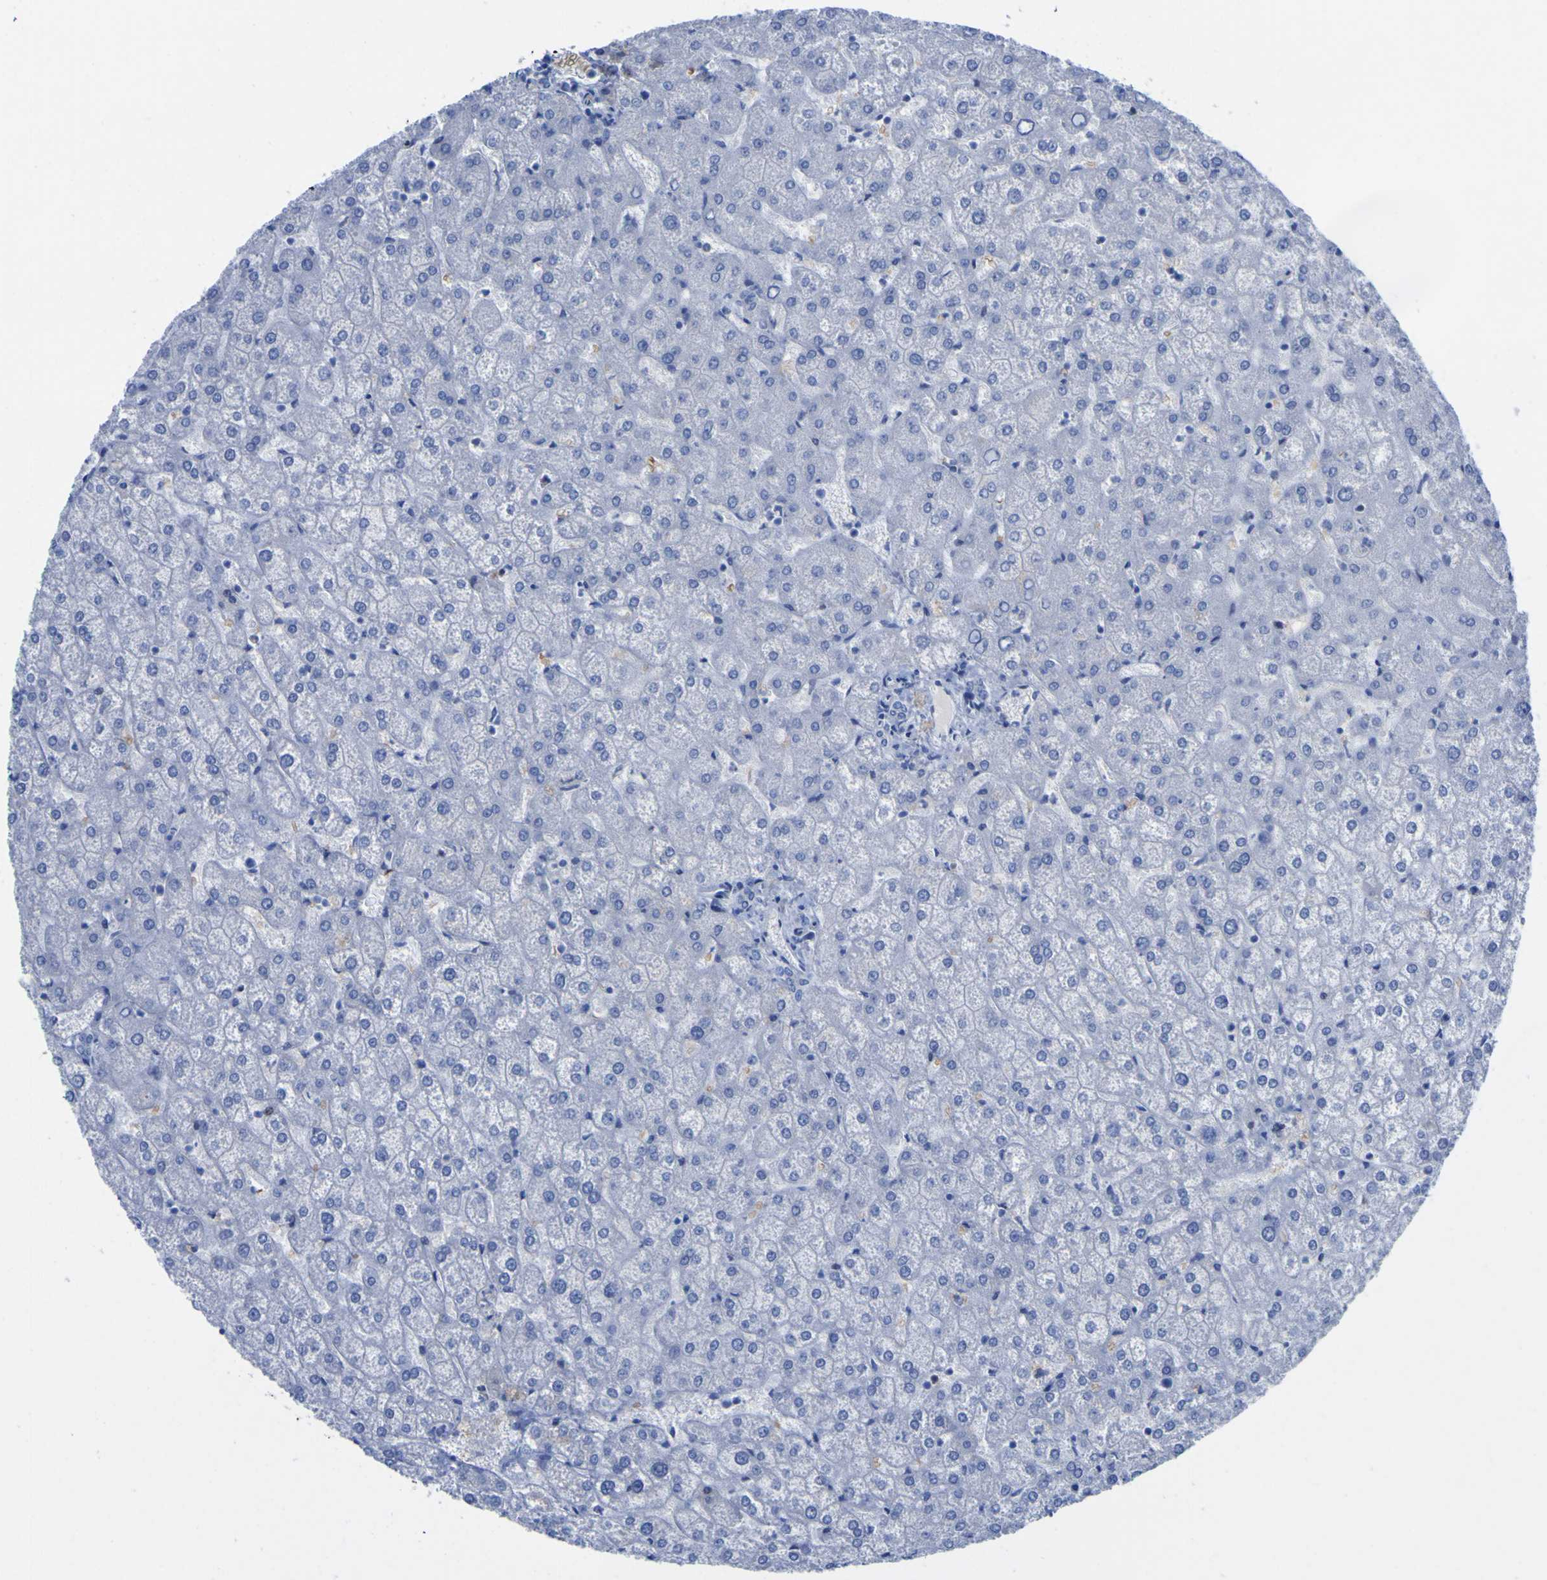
{"staining": {"intensity": "negative", "quantity": "none", "location": "none"}, "tissue": "liver", "cell_type": "Cholangiocytes", "image_type": "normal", "snomed": [{"axis": "morphology", "description": "Normal tissue, NOS"}, {"axis": "topography", "description": "Liver"}], "caption": "A high-resolution histopathology image shows immunohistochemistry staining of unremarkable liver, which exhibits no significant staining in cholangiocytes.", "gene": "GCM1", "patient": {"sex": "female", "age": 32}}